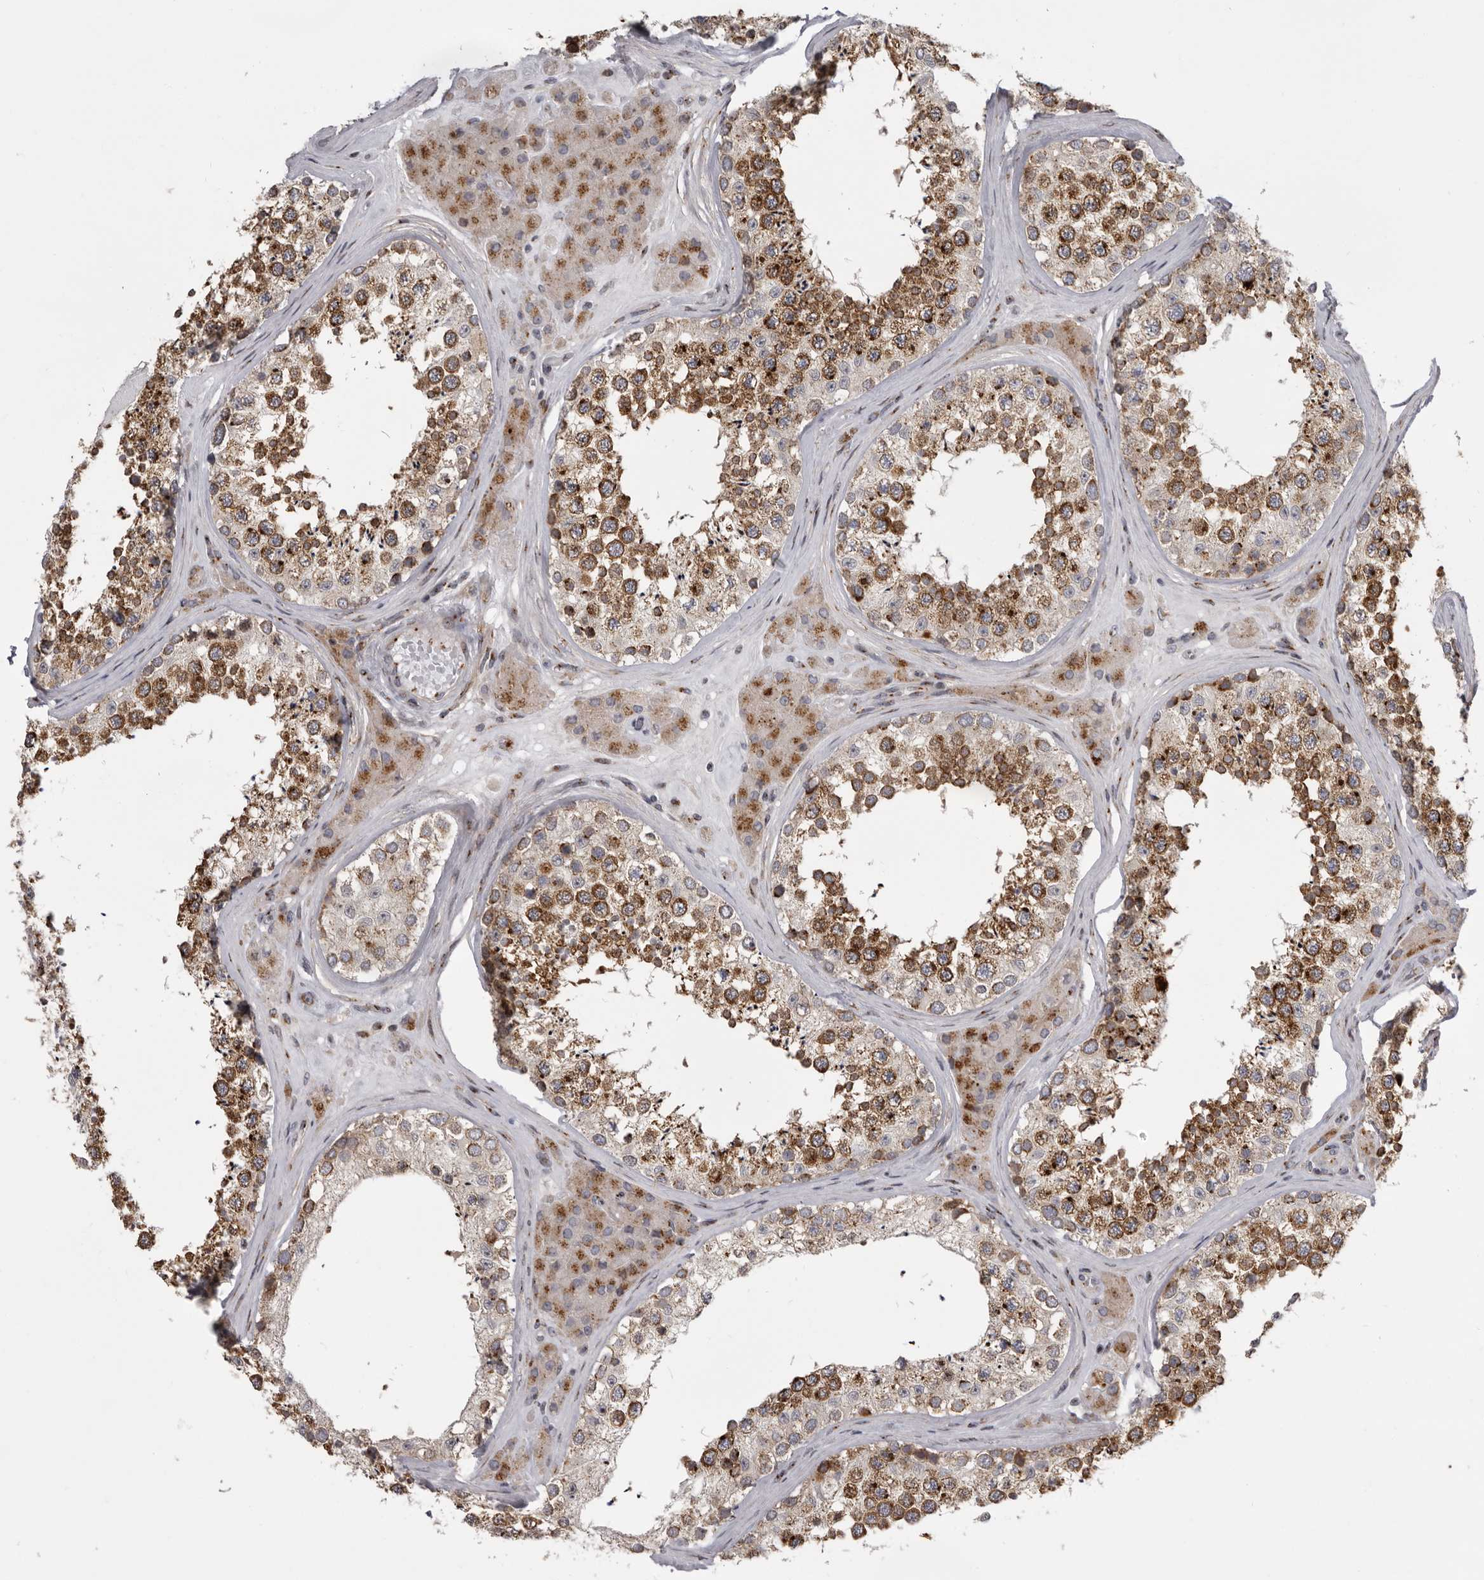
{"staining": {"intensity": "strong", "quantity": ">75%", "location": "cytoplasmic/membranous"}, "tissue": "testis", "cell_type": "Cells in seminiferous ducts", "image_type": "normal", "snomed": [{"axis": "morphology", "description": "Normal tissue, NOS"}, {"axis": "topography", "description": "Testis"}], "caption": "Immunohistochemical staining of benign testis demonstrates high levels of strong cytoplasmic/membranous positivity in about >75% of cells in seminiferous ducts. (Stains: DAB (3,3'-diaminobenzidine) in brown, nuclei in blue, Microscopy: brightfield microscopy at high magnification).", "gene": "WDR47", "patient": {"sex": "male", "age": 46}}